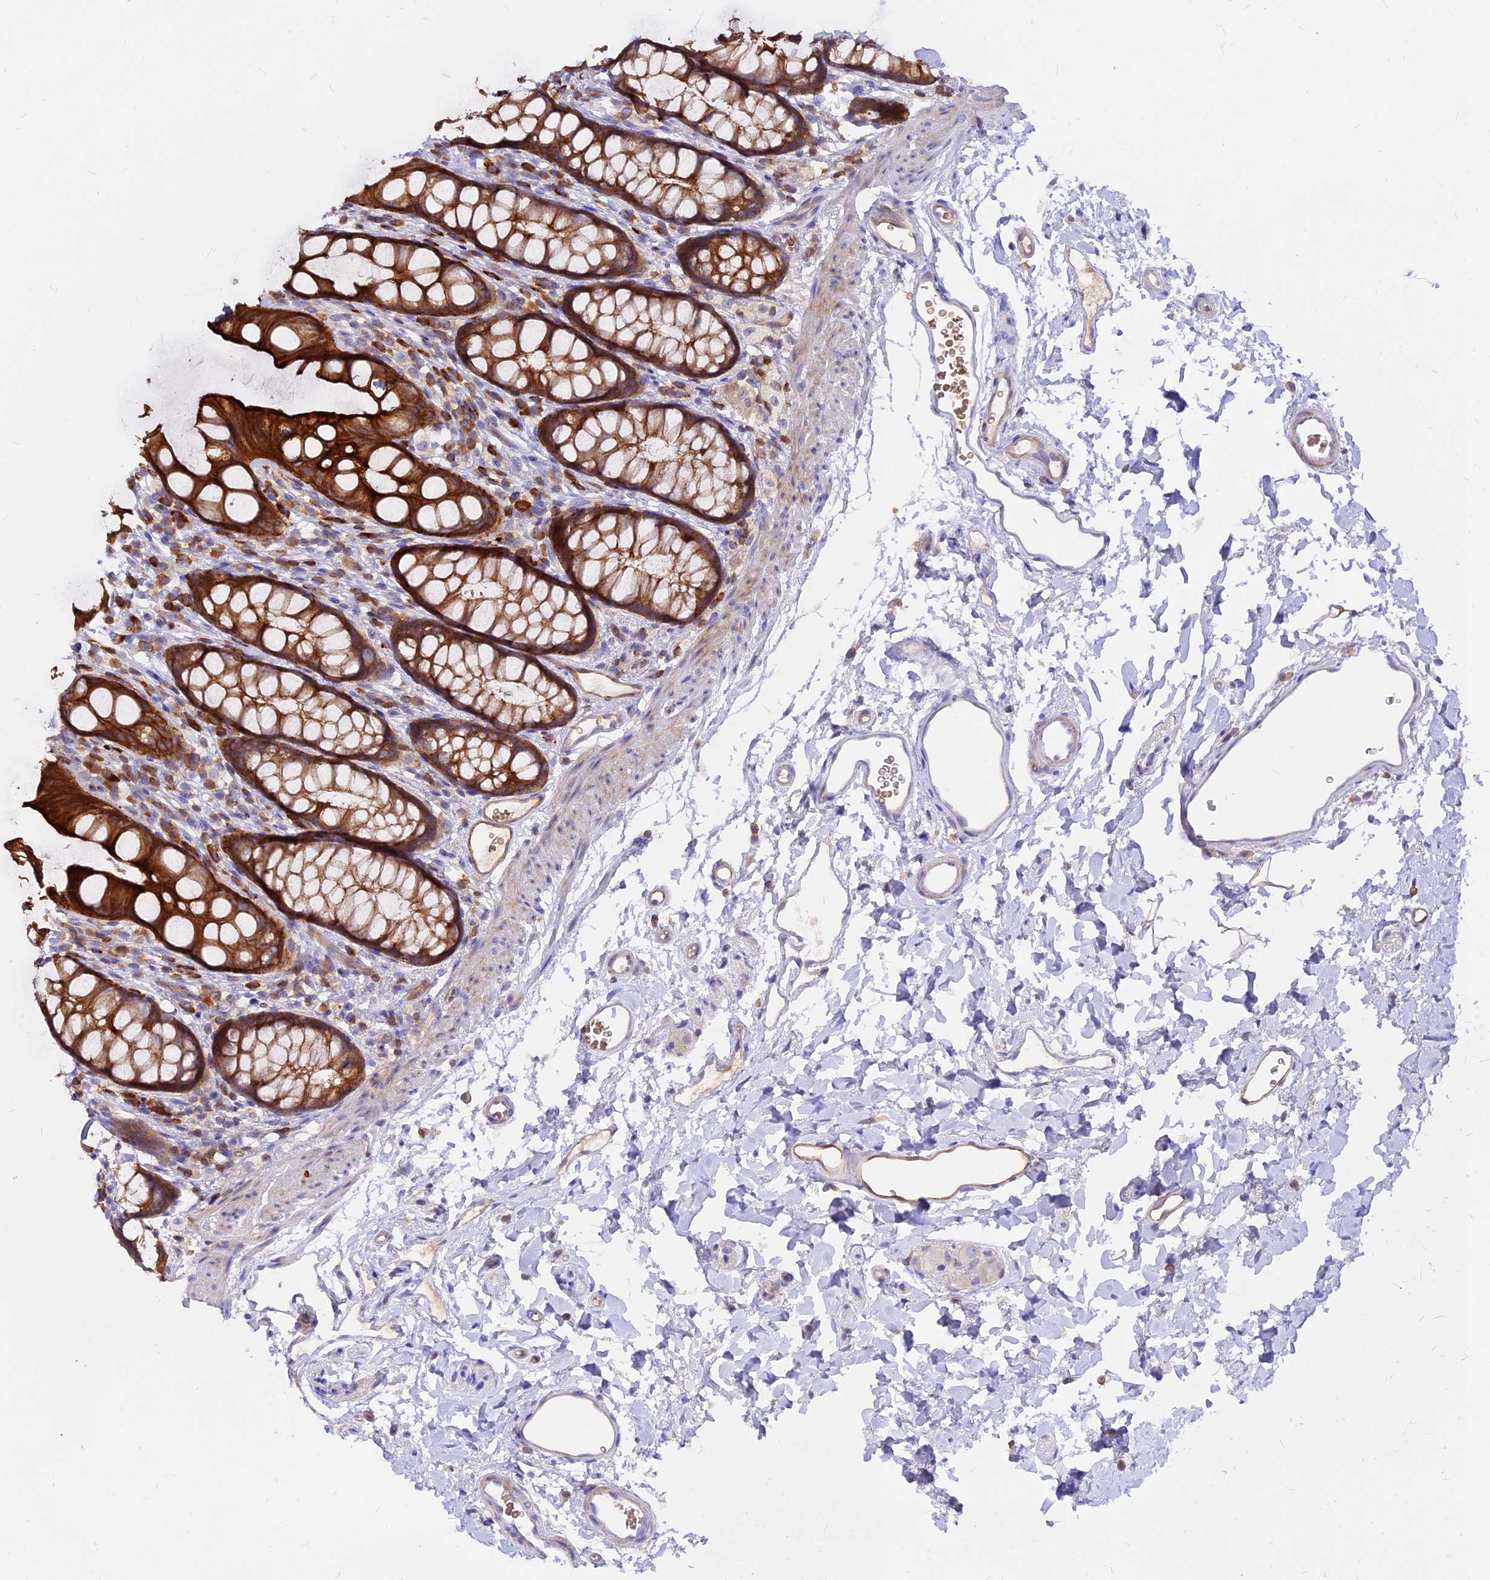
{"staining": {"intensity": "strong", "quantity": ">75%", "location": "cytoplasmic/membranous"}, "tissue": "rectum", "cell_type": "Glandular cells", "image_type": "normal", "snomed": [{"axis": "morphology", "description": "Normal tissue, NOS"}, {"axis": "topography", "description": "Rectum"}], "caption": "Unremarkable rectum exhibits strong cytoplasmic/membranous expression in approximately >75% of glandular cells.", "gene": "DENND2D", "patient": {"sex": "female", "age": 65}}